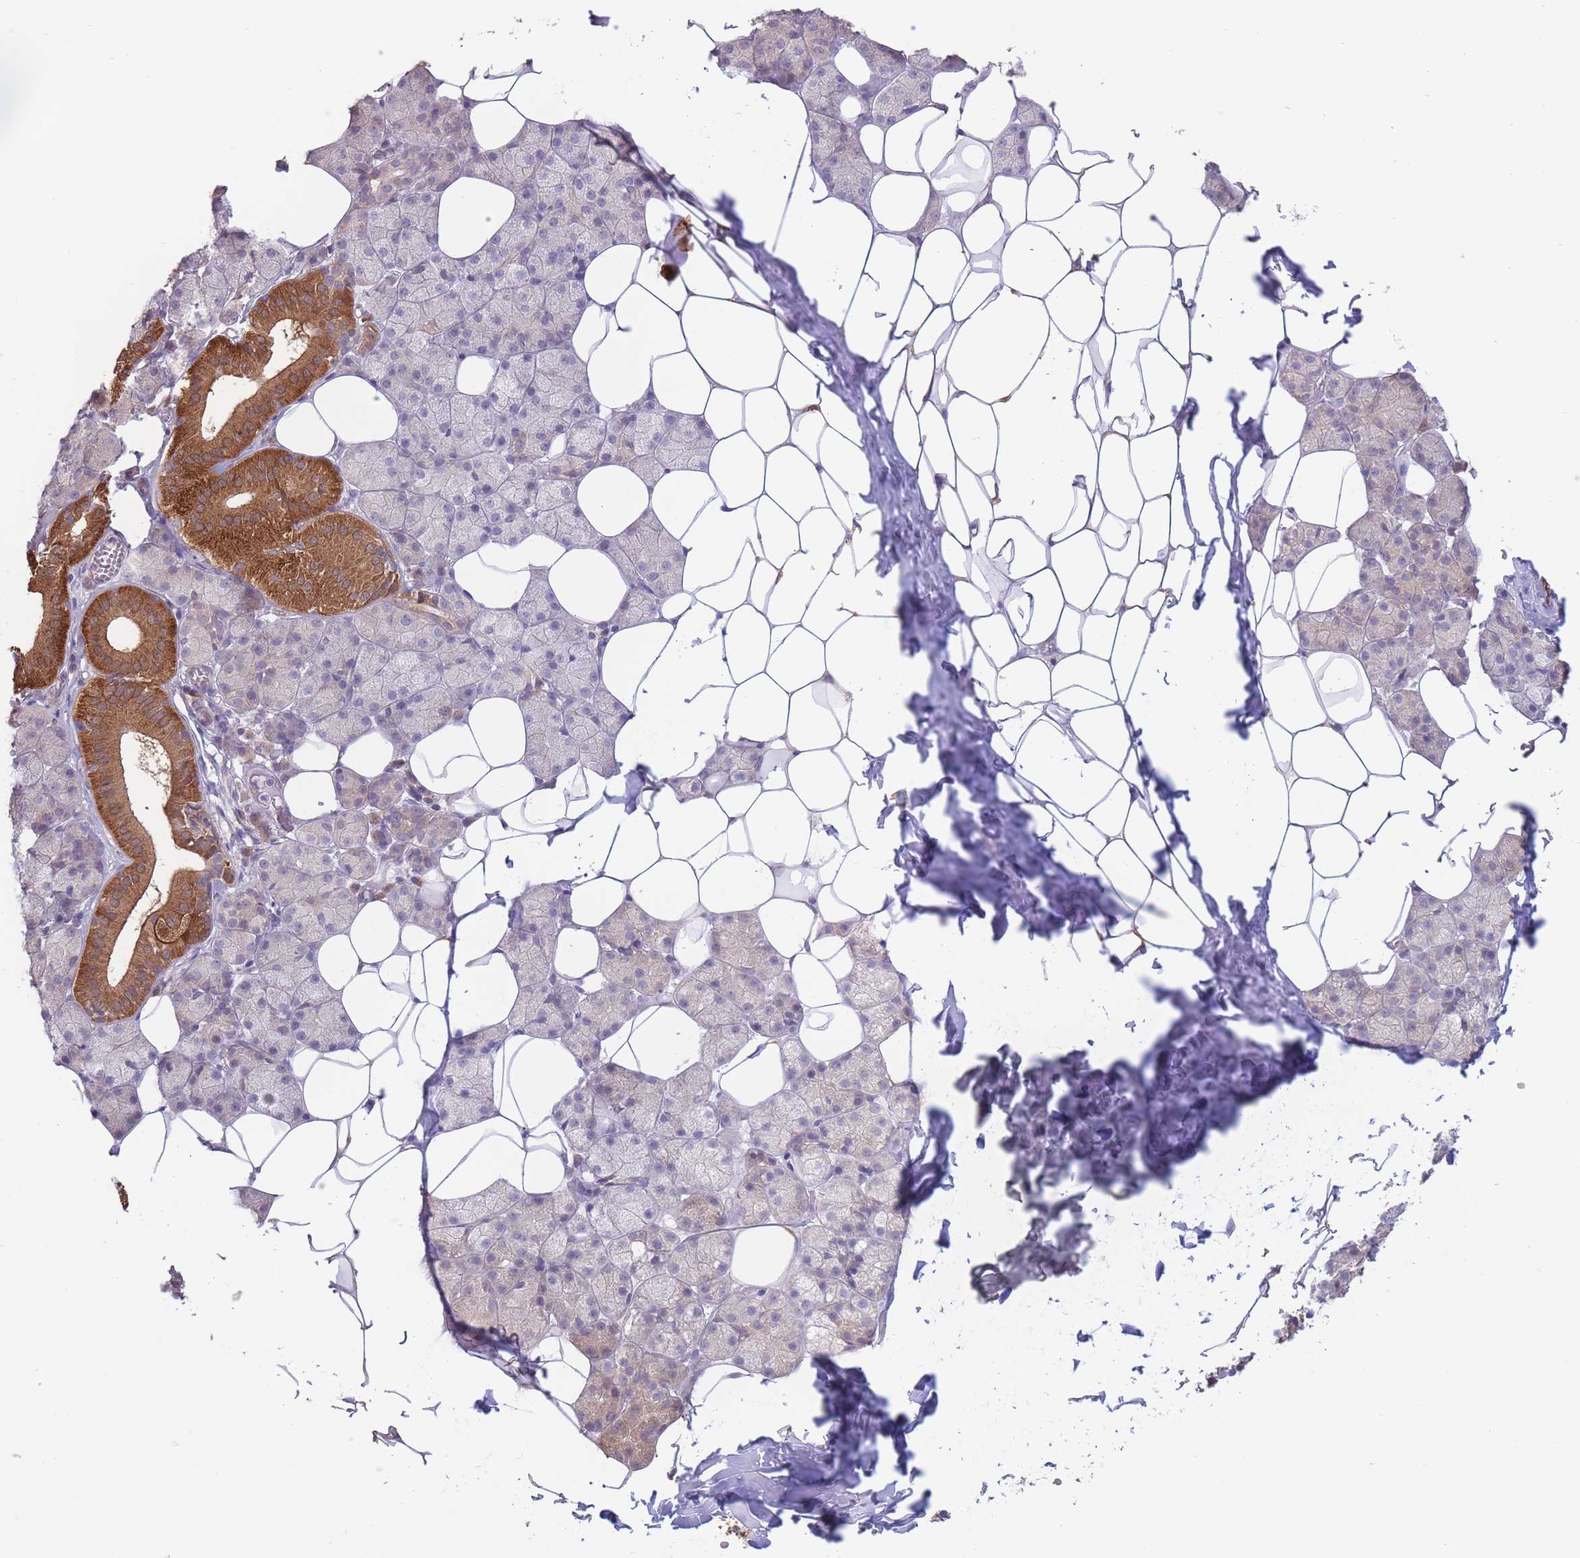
{"staining": {"intensity": "strong", "quantity": "<25%", "location": "cytoplasmic/membranous"}, "tissue": "salivary gland", "cell_type": "Glandular cells", "image_type": "normal", "snomed": [{"axis": "morphology", "description": "Normal tissue, NOS"}, {"axis": "topography", "description": "Salivary gland"}], "caption": "Immunohistochemistry histopathology image of normal salivary gland: salivary gland stained using immunohistochemistry (IHC) reveals medium levels of strong protein expression localized specifically in the cytoplasmic/membranous of glandular cells, appearing as a cytoplasmic/membranous brown color.", "gene": "ALS2CL", "patient": {"sex": "female", "age": 33}}